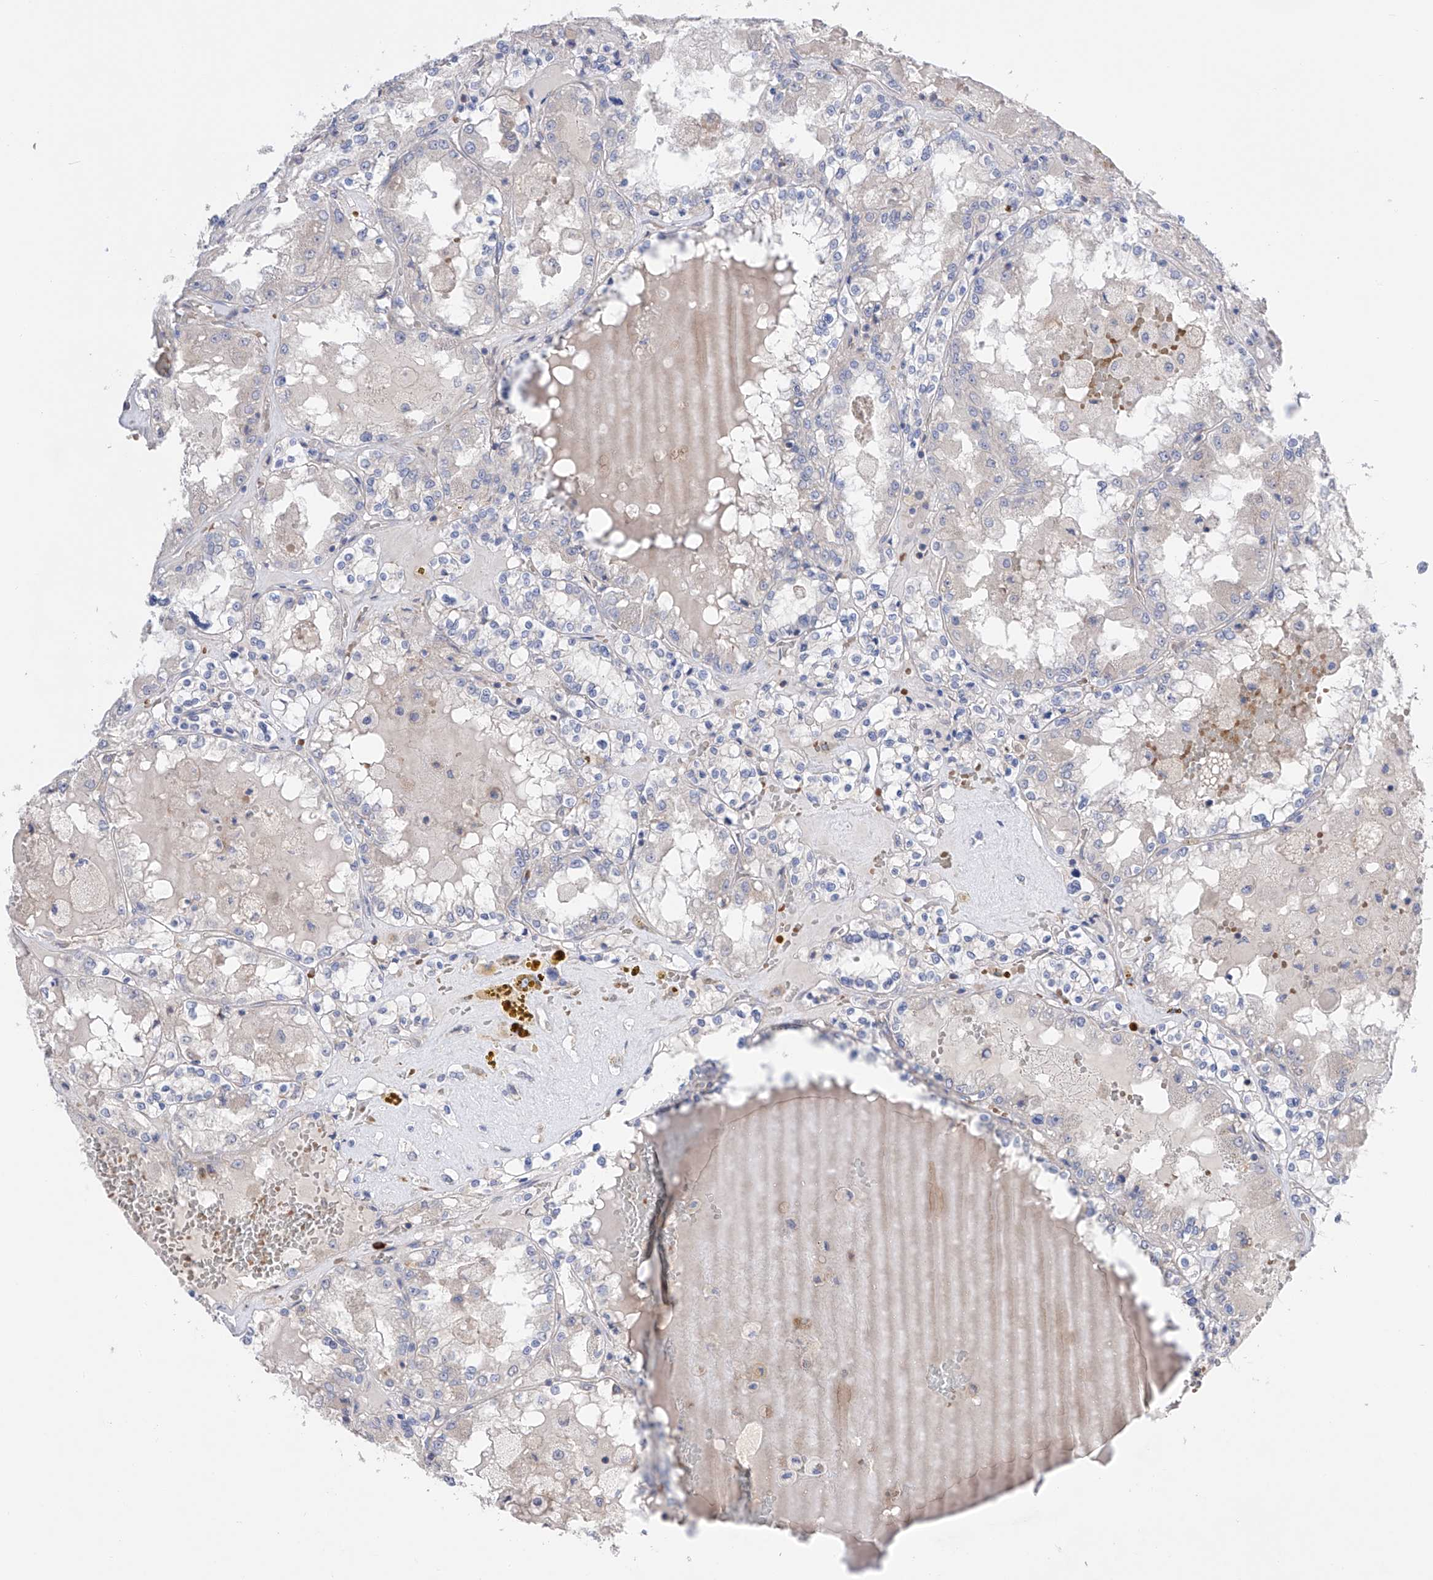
{"staining": {"intensity": "negative", "quantity": "none", "location": "none"}, "tissue": "renal cancer", "cell_type": "Tumor cells", "image_type": "cancer", "snomed": [{"axis": "morphology", "description": "Adenocarcinoma, NOS"}, {"axis": "topography", "description": "Kidney"}], "caption": "Photomicrograph shows no protein expression in tumor cells of renal cancer (adenocarcinoma) tissue.", "gene": "NFATC4", "patient": {"sex": "female", "age": 56}}